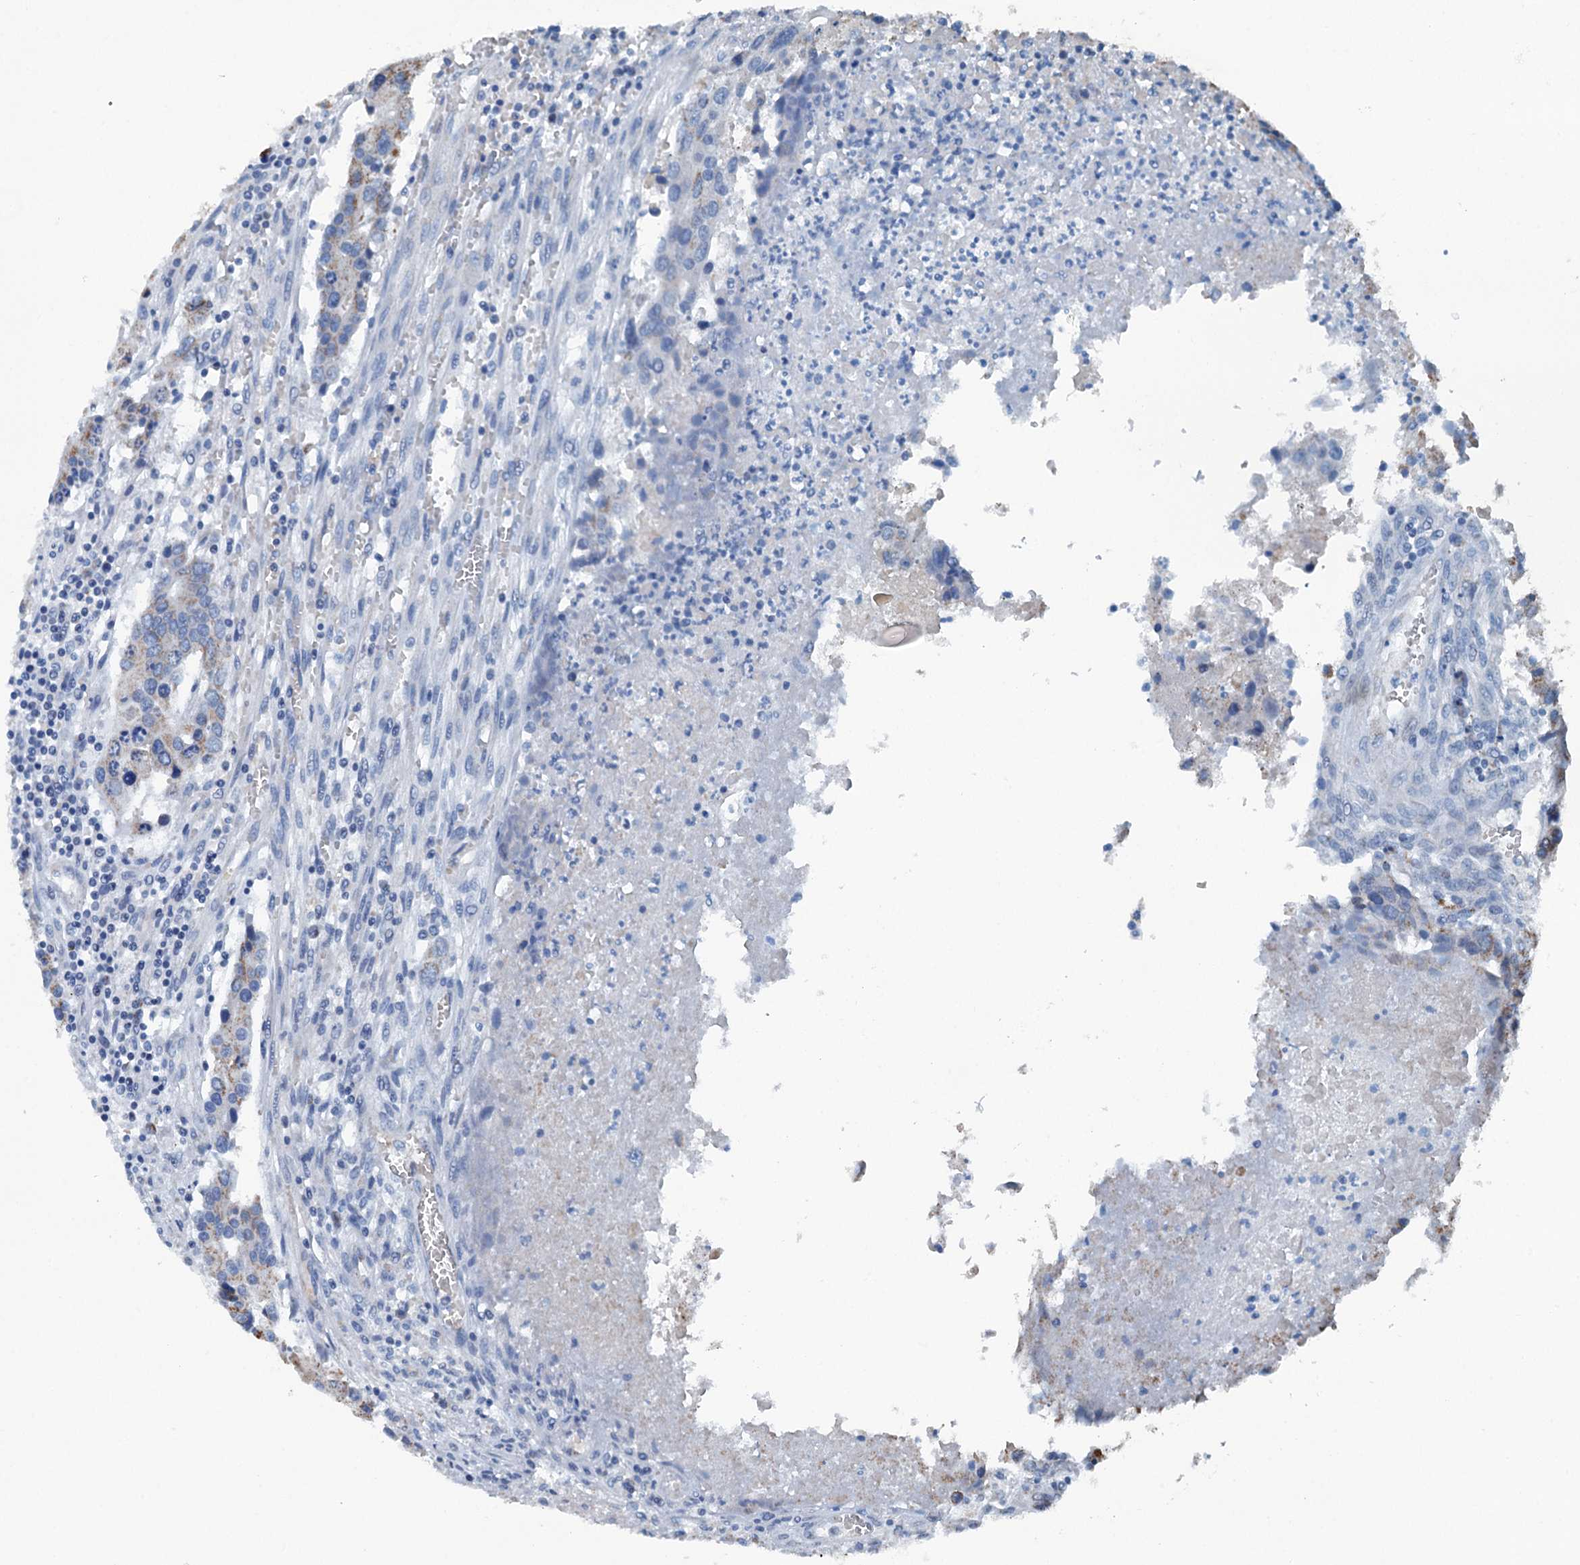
{"staining": {"intensity": "moderate", "quantity": "25%-75%", "location": "cytoplasmic/membranous"}, "tissue": "colorectal cancer", "cell_type": "Tumor cells", "image_type": "cancer", "snomed": [{"axis": "morphology", "description": "Adenocarcinoma, NOS"}, {"axis": "topography", "description": "Colon"}], "caption": "Colorectal adenocarcinoma tissue shows moderate cytoplasmic/membranous staining in about 25%-75% of tumor cells", "gene": "TRPT1", "patient": {"sex": "male", "age": 77}}